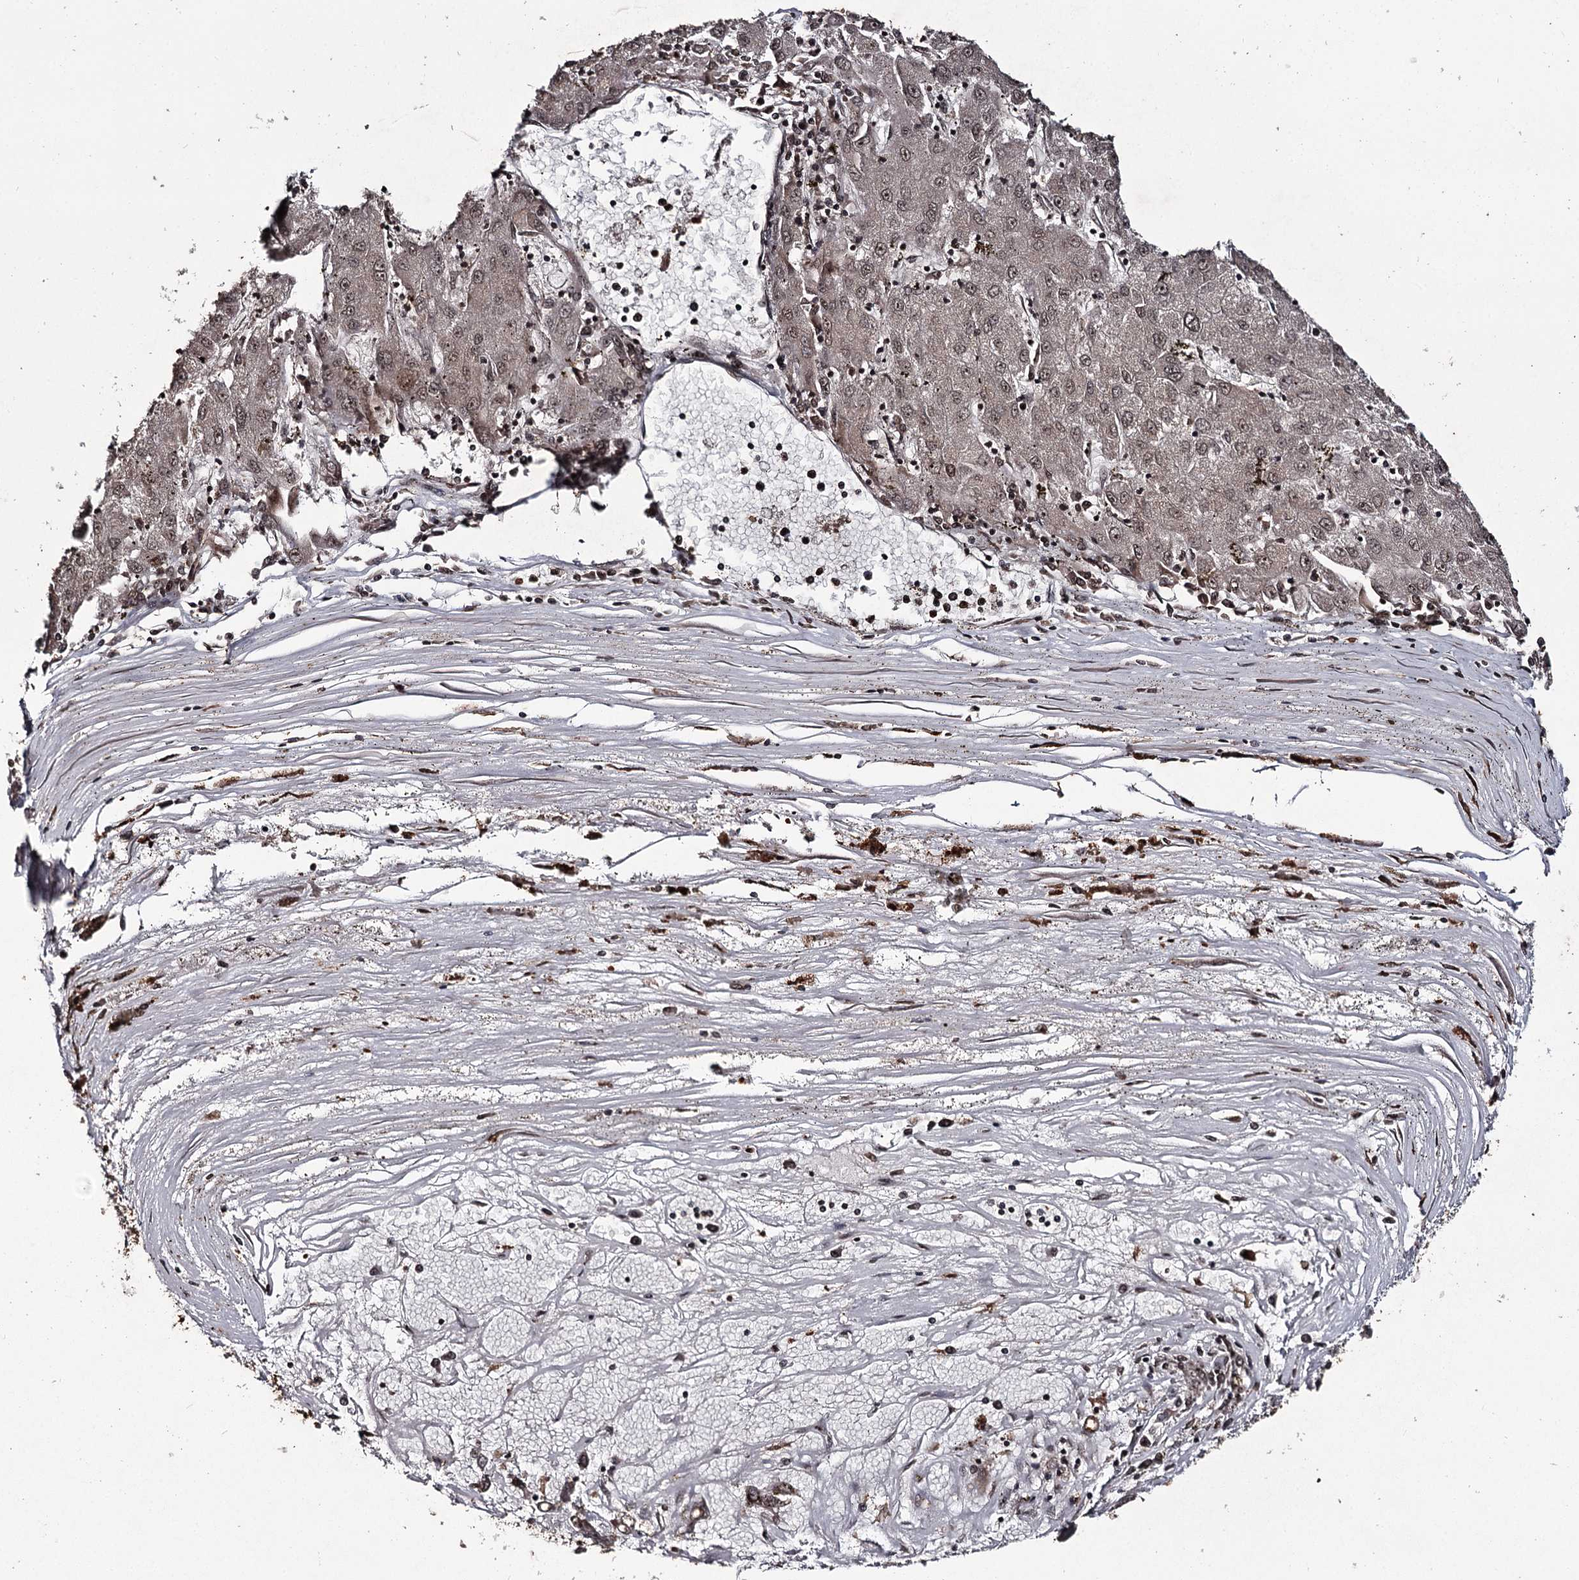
{"staining": {"intensity": "moderate", "quantity": ">75%", "location": "nuclear"}, "tissue": "liver cancer", "cell_type": "Tumor cells", "image_type": "cancer", "snomed": [{"axis": "morphology", "description": "Carcinoma, Hepatocellular, NOS"}, {"axis": "topography", "description": "Liver"}], "caption": "The photomicrograph reveals a brown stain indicating the presence of a protein in the nuclear of tumor cells in liver cancer (hepatocellular carcinoma). (Stains: DAB (3,3'-diaminobenzidine) in brown, nuclei in blue, Microscopy: brightfield microscopy at high magnification).", "gene": "THYN1", "patient": {"sex": "male", "age": 72}}